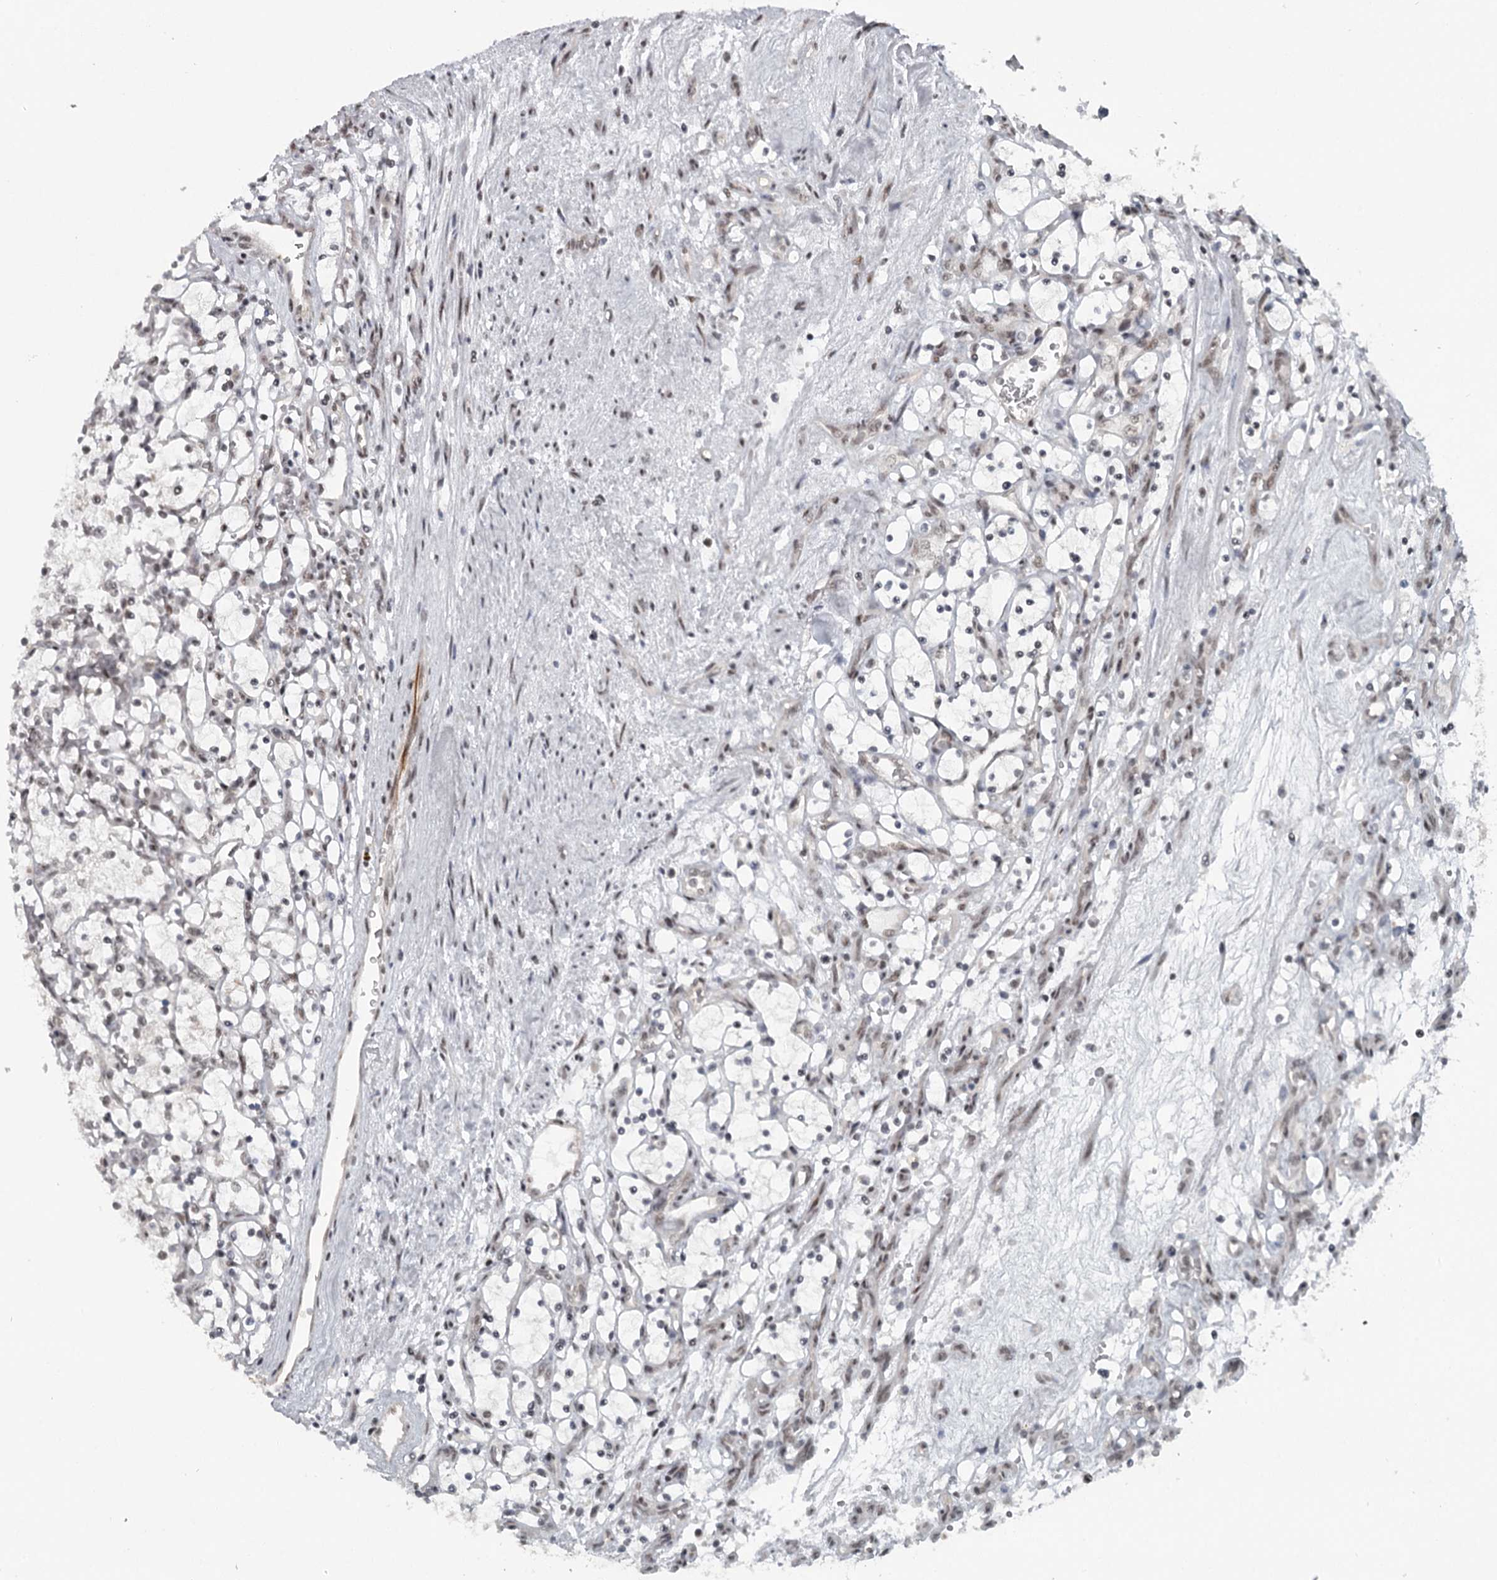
{"staining": {"intensity": "weak", "quantity": "25%-75%", "location": "nuclear"}, "tissue": "renal cancer", "cell_type": "Tumor cells", "image_type": "cancer", "snomed": [{"axis": "morphology", "description": "Adenocarcinoma, NOS"}, {"axis": "topography", "description": "Kidney"}], "caption": "IHC (DAB) staining of renal adenocarcinoma reveals weak nuclear protein staining in about 25%-75% of tumor cells. IHC stains the protein of interest in brown and the nuclei are stained blue.", "gene": "FAM13C", "patient": {"sex": "female", "age": 69}}